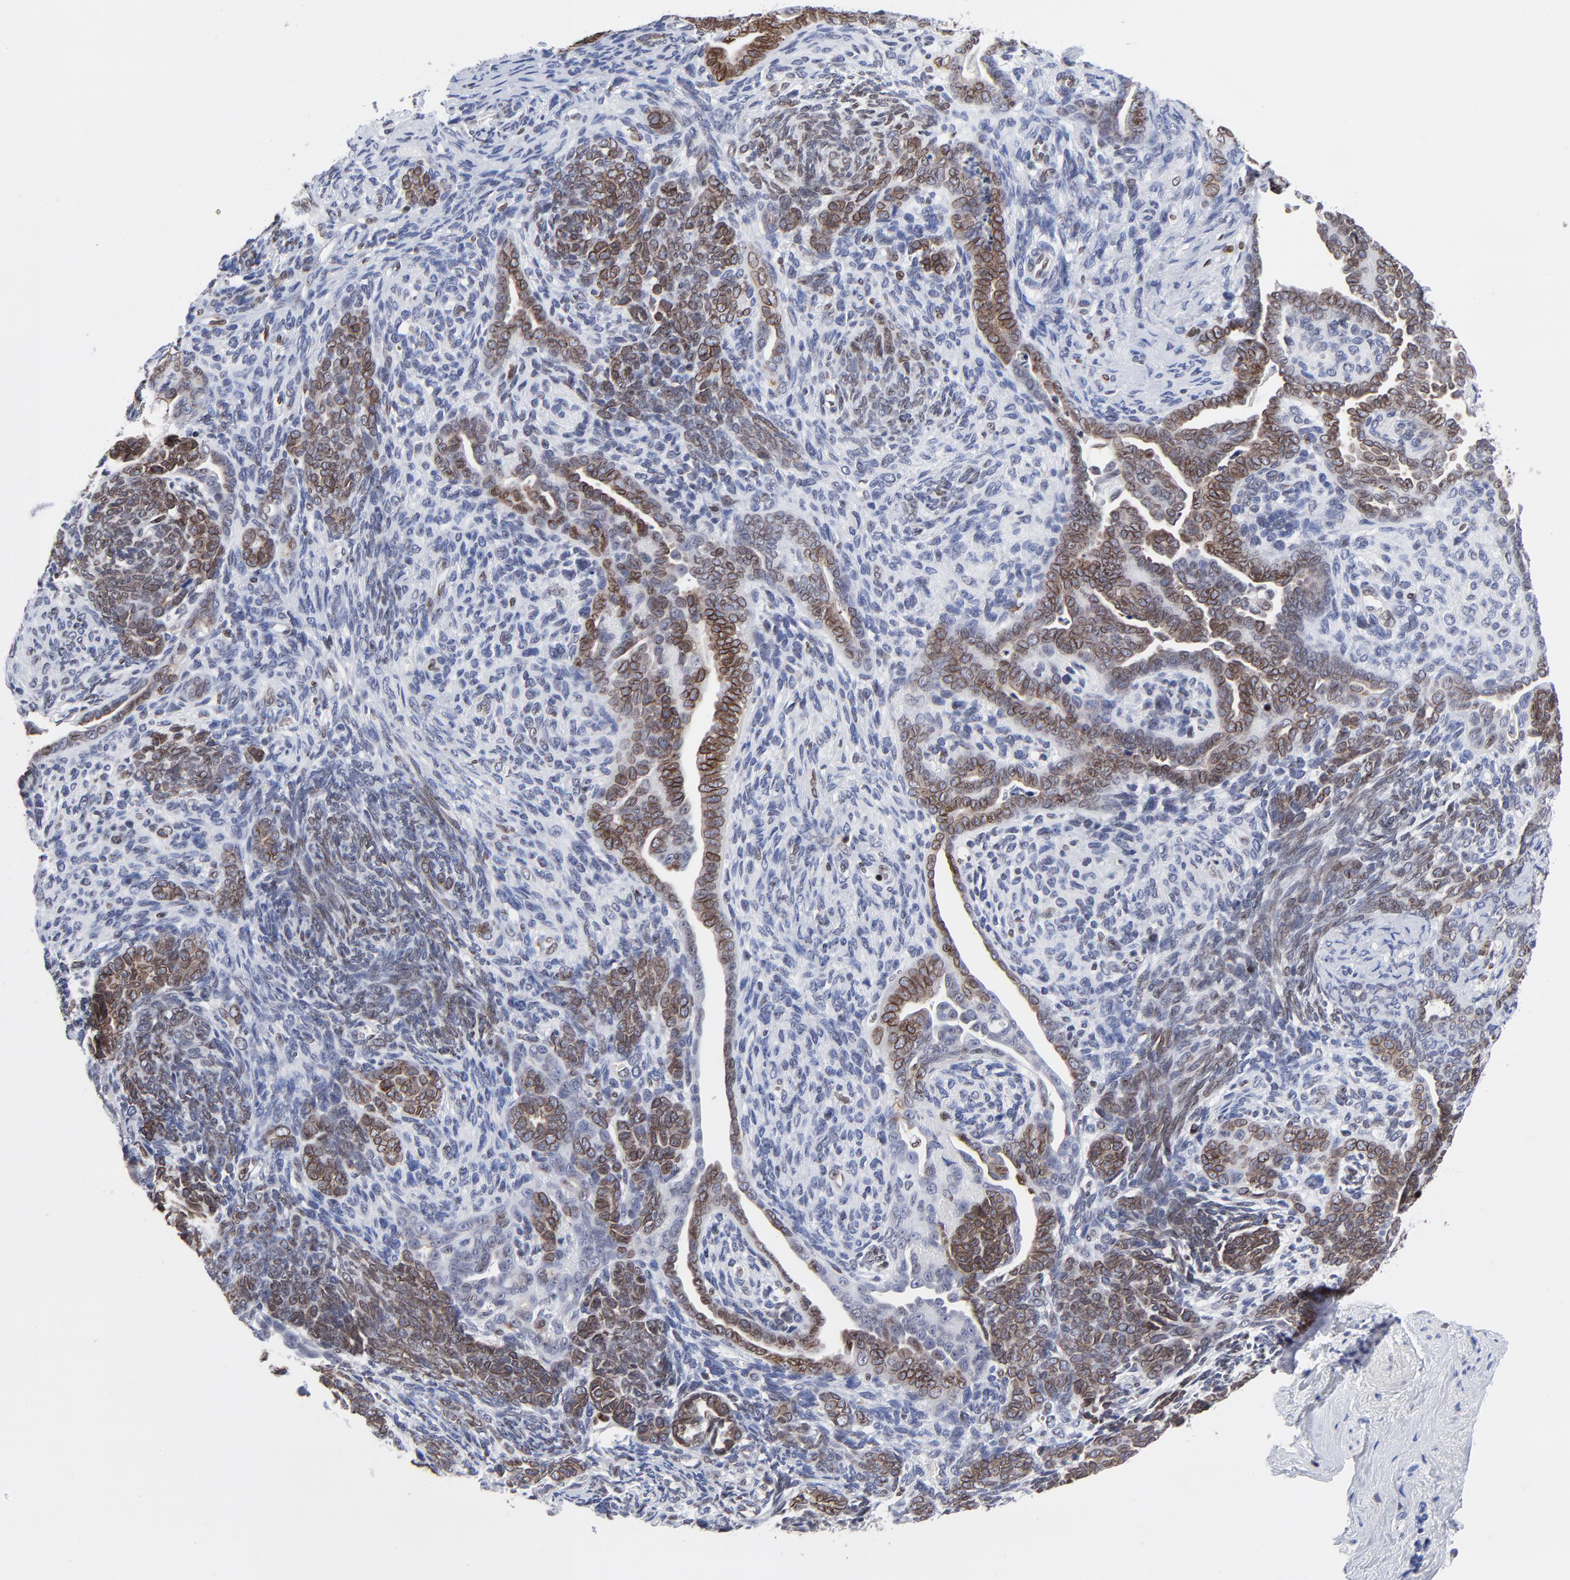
{"staining": {"intensity": "strong", "quantity": ">75%", "location": "cytoplasmic/membranous,nuclear"}, "tissue": "endometrial cancer", "cell_type": "Tumor cells", "image_type": "cancer", "snomed": [{"axis": "morphology", "description": "Neoplasm, malignant, NOS"}, {"axis": "topography", "description": "Endometrium"}], "caption": "About >75% of tumor cells in human endometrial malignant neoplasm exhibit strong cytoplasmic/membranous and nuclear protein positivity as visualized by brown immunohistochemical staining.", "gene": "THAP7", "patient": {"sex": "female", "age": 74}}